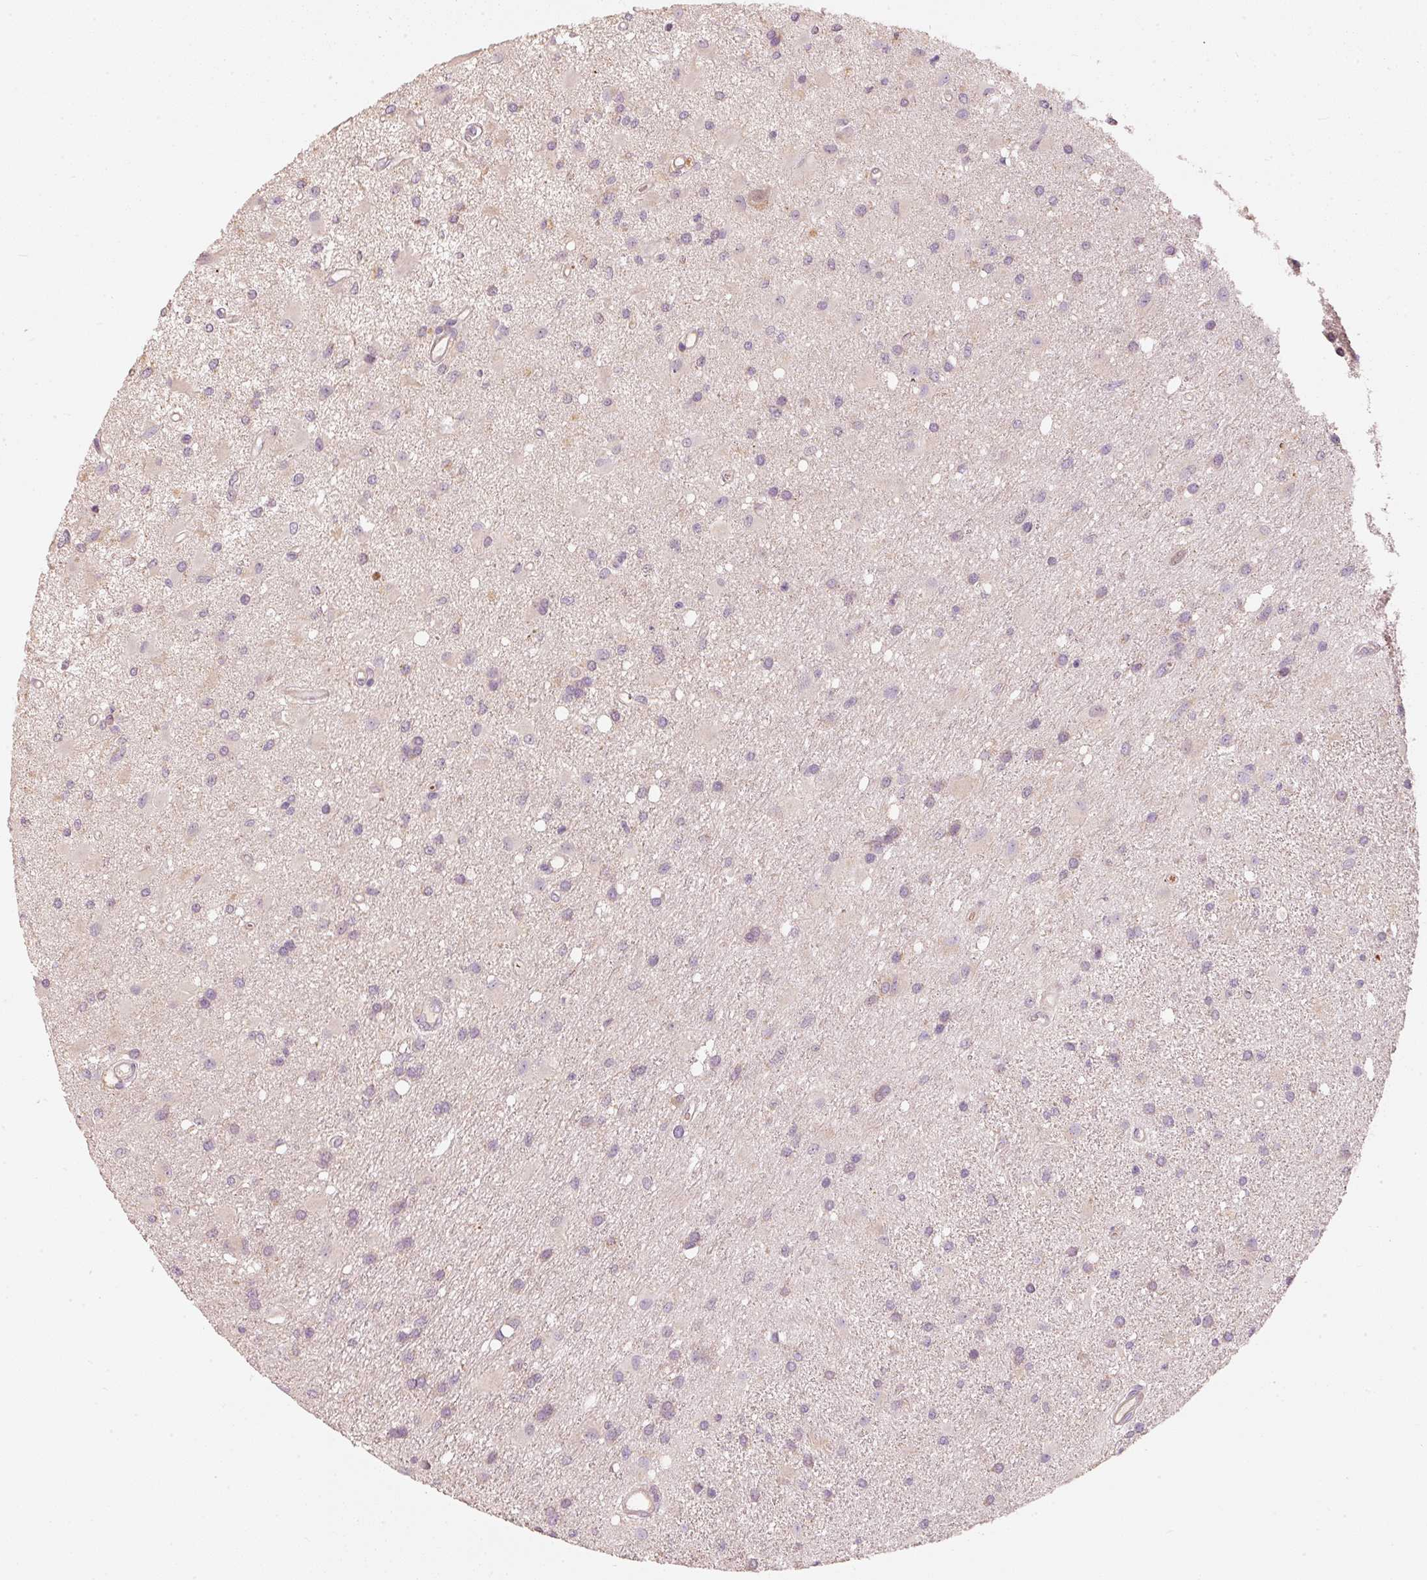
{"staining": {"intensity": "negative", "quantity": "none", "location": "none"}, "tissue": "glioma", "cell_type": "Tumor cells", "image_type": "cancer", "snomed": [{"axis": "morphology", "description": "Glioma, malignant, High grade"}, {"axis": "topography", "description": "Brain"}], "caption": "This is an IHC micrograph of glioma. There is no staining in tumor cells.", "gene": "KLHL21", "patient": {"sex": "male", "age": 67}}